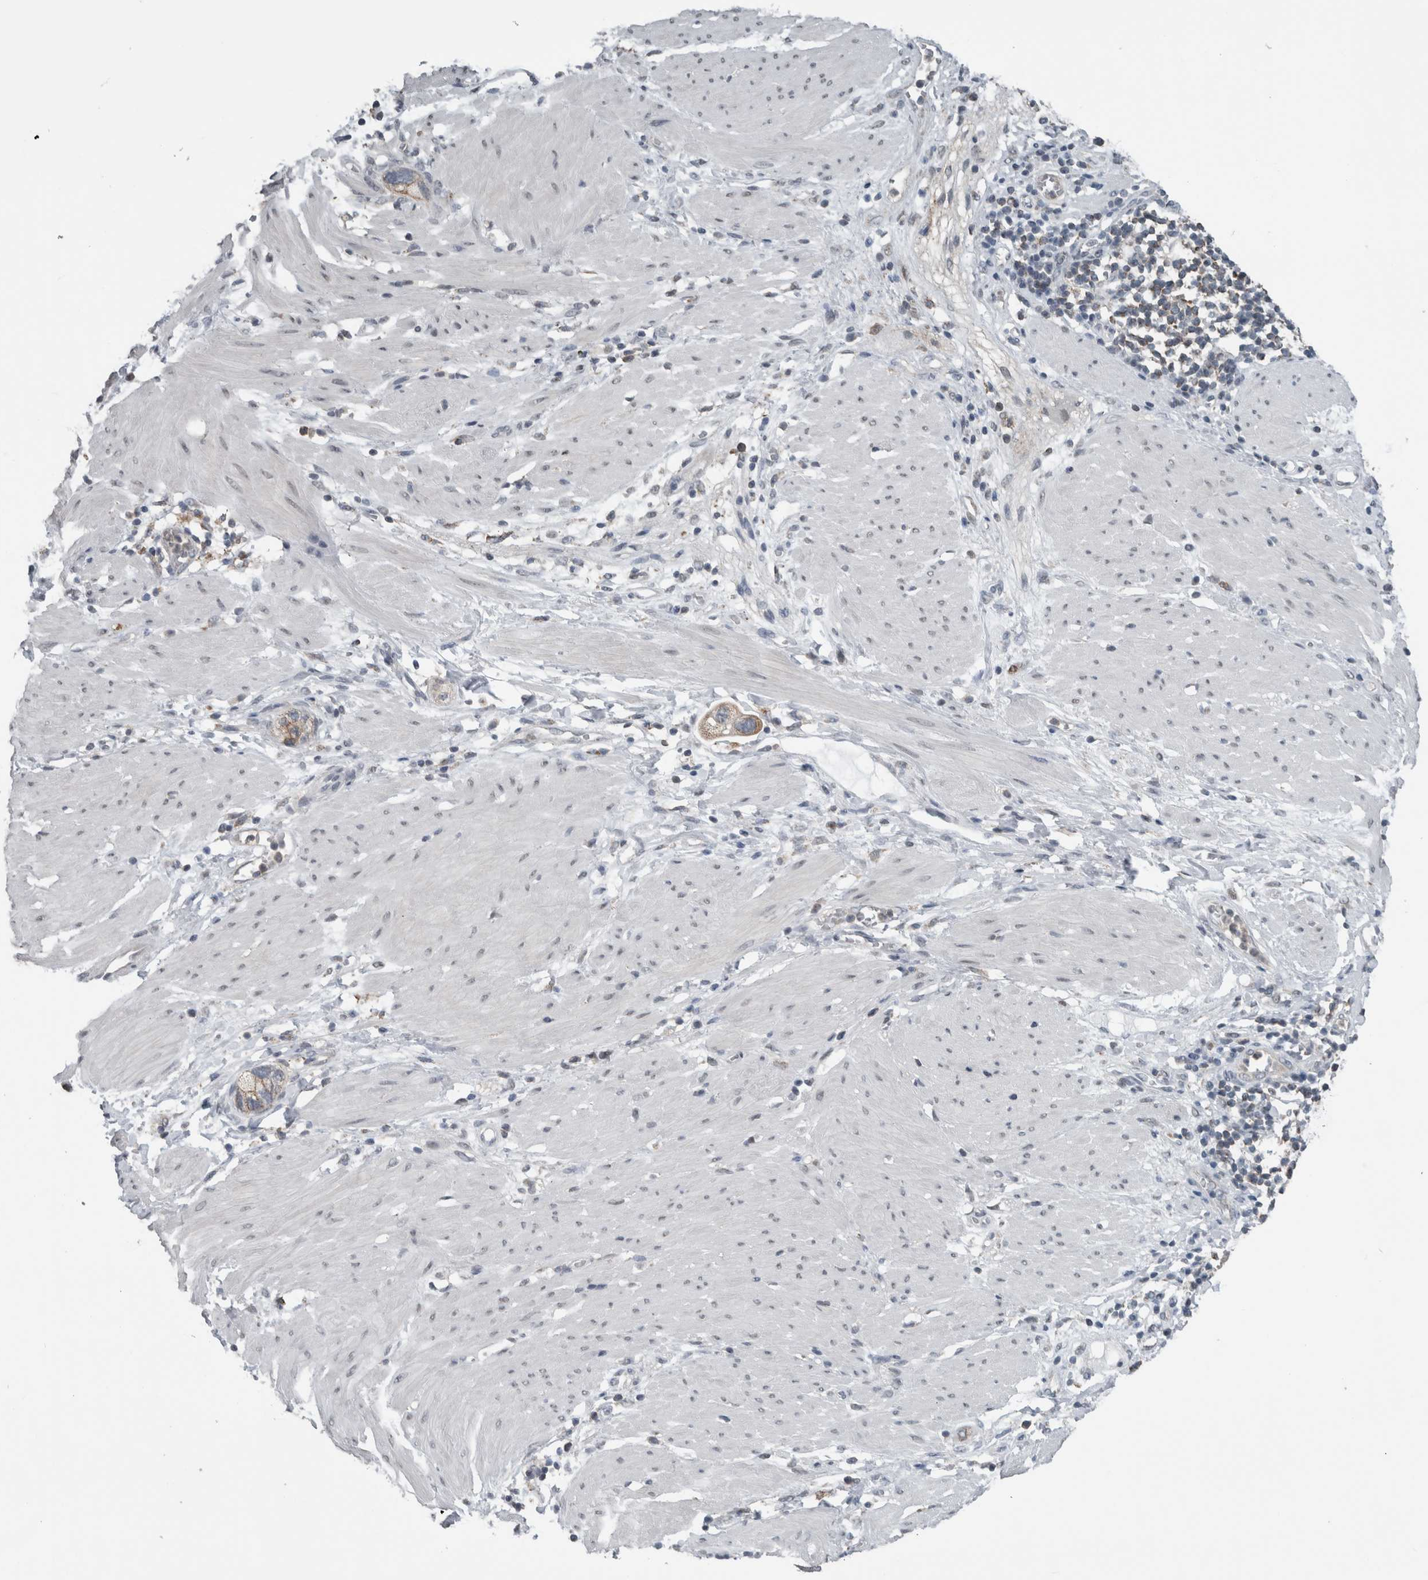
{"staining": {"intensity": "moderate", "quantity": "25%-75%", "location": "cytoplasmic/membranous"}, "tissue": "stomach cancer", "cell_type": "Tumor cells", "image_type": "cancer", "snomed": [{"axis": "morphology", "description": "Adenocarcinoma, NOS"}, {"axis": "topography", "description": "Stomach"}, {"axis": "topography", "description": "Stomach, lower"}], "caption": "Tumor cells exhibit moderate cytoplasmic/membranous positivity in approximately 25%-75% of cells in stomach cancer.", "gene": "ACSF2", "patient": {"sex": "female", "age": 48}}